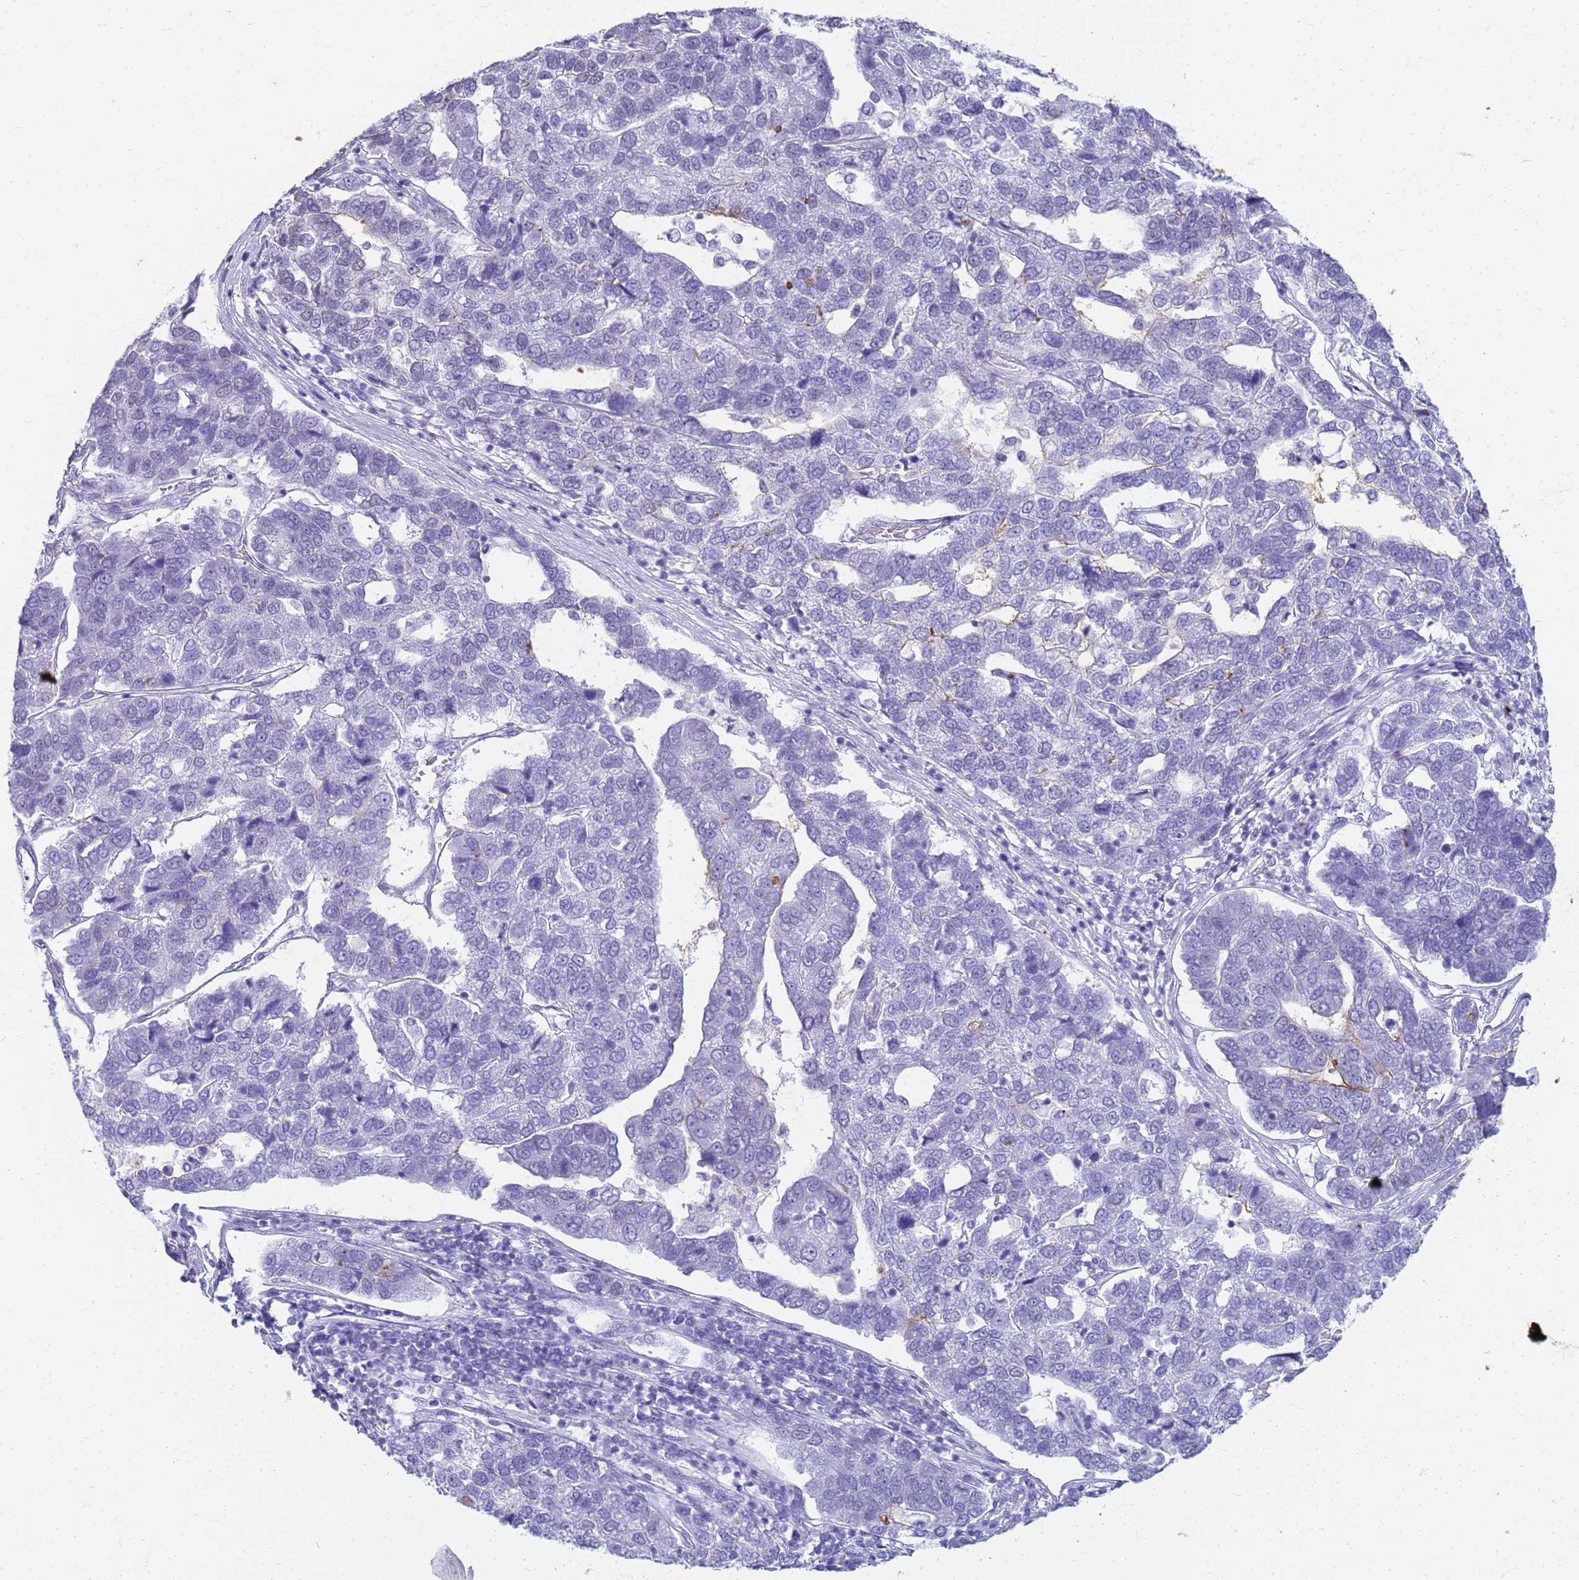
{"staining": {"intensity": "negative", "quantity": "none", "location": "none"}, "tissue": "pancreatic cancer", "cell_type": "Tumor cells", "image_type": "cancer", "snomed": [{"axis": "morphology", "description": "Adenocarcinoma, NOS"}, {"axis": "topography", "description": "Pancreas"}], "caption": "Immunohistochemistry (IHC) photomicrograph of human pancreatic cancer (adenocarcinoma) stained for a protein (brown), which exhibits no expression in tumor cells. (Brightfield microscopy of DAB (3,3'-diaminobenzidine) IHC at high magnification).", "gene": "SLC7A9", "patient": {"sex": "female", "age": 61}}